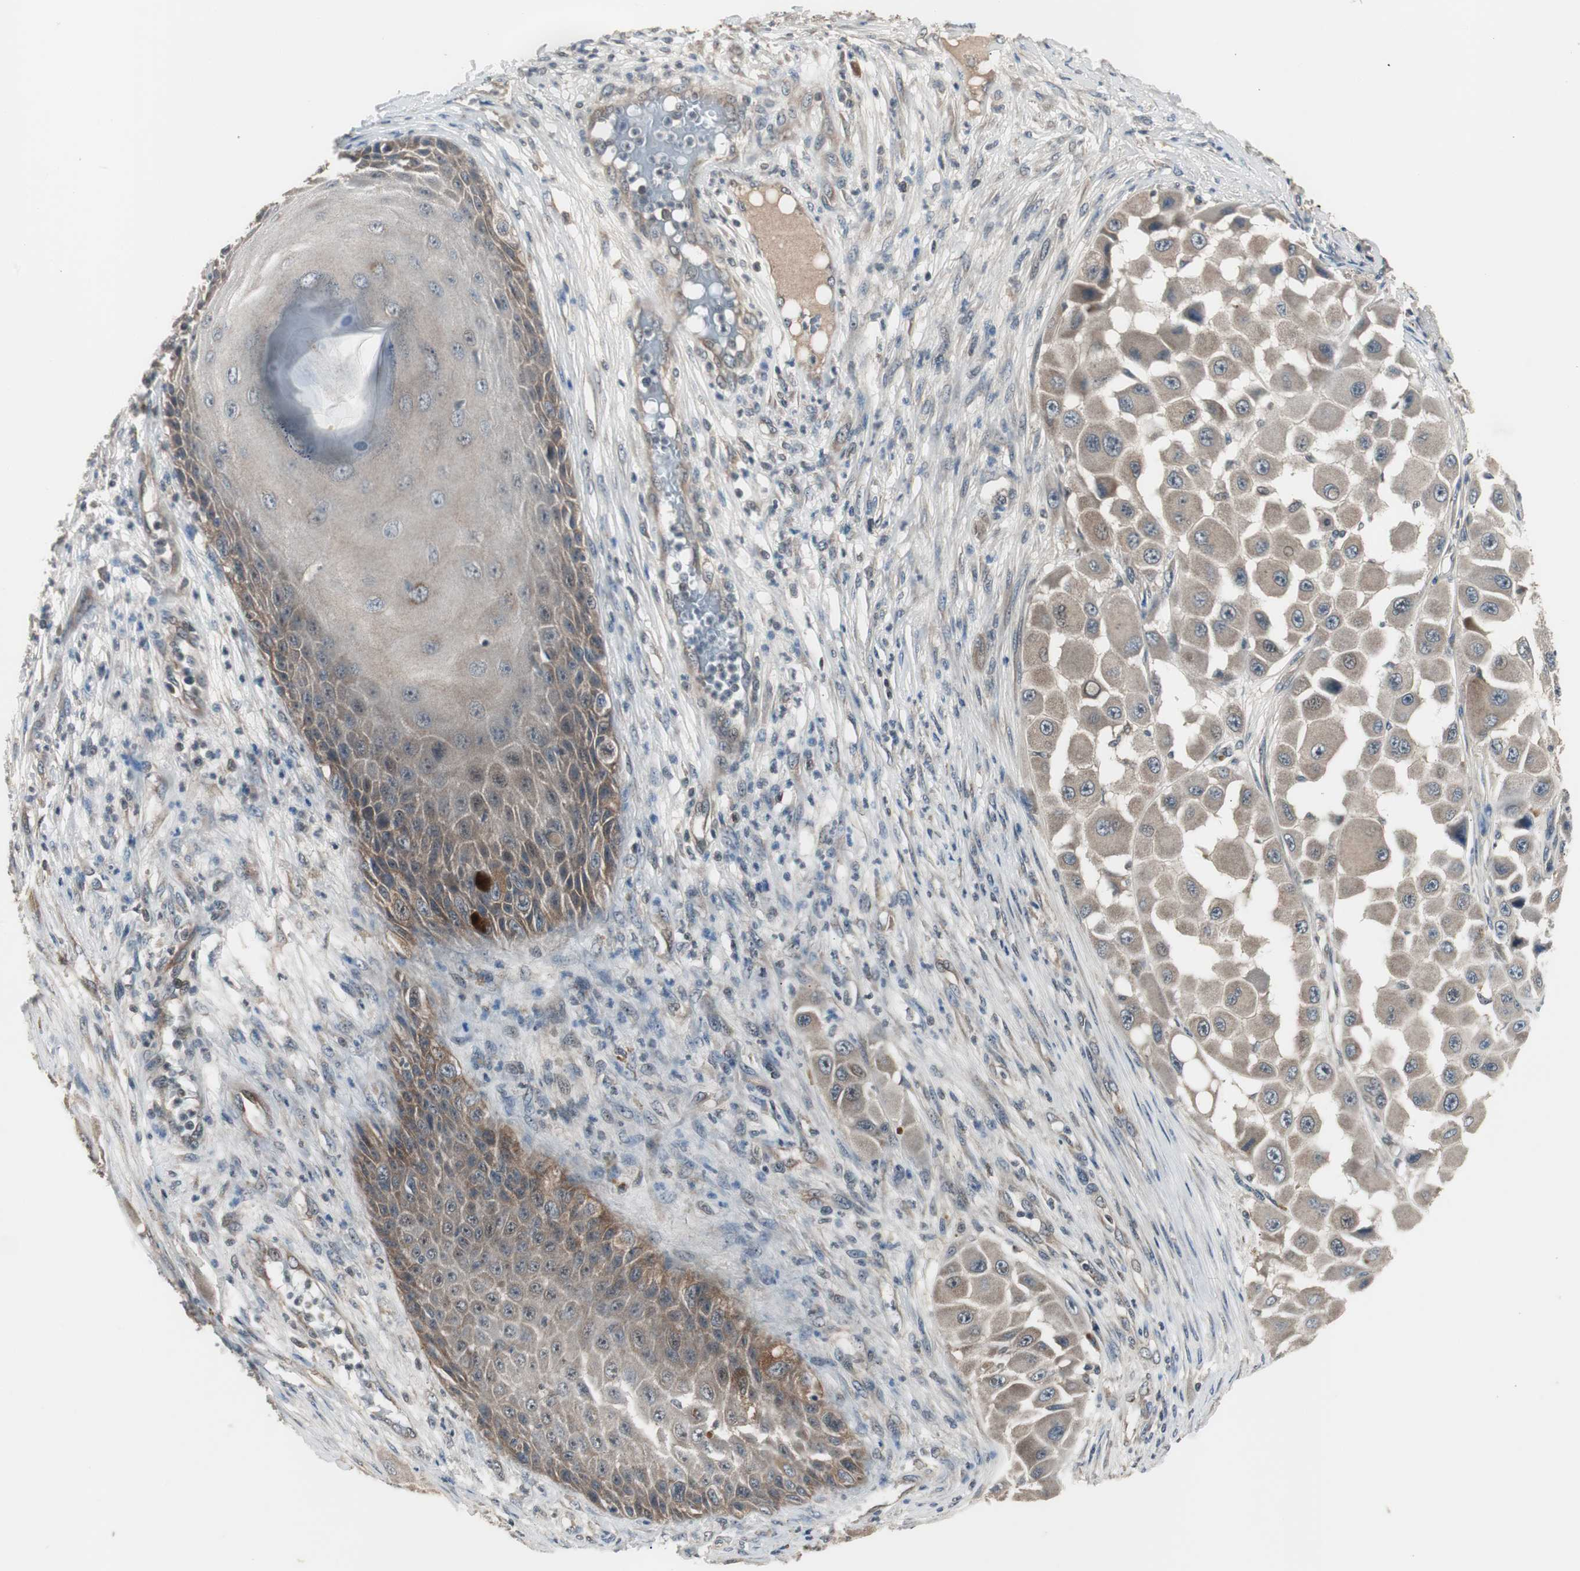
{"staining": {"intensity": "weak", "quantity": ">75%", "location": "cytoplasmic/membranous"}, "tissue": "melanoma", "cell_type": "Tumor cells", "image_type": "cancer", "snomed": [{"axis": "morphology", "description": "Malignant melanoma, NOS"}, {"axis": "topography", "description": "Skin"}], "caption": "Tumor cells show weak cytoplasmic/membranous expression in about >75% of cells in malignant melanoma.", "gene": "ZMPSTE24", "patient": {"sex": "female", "age": 81}}